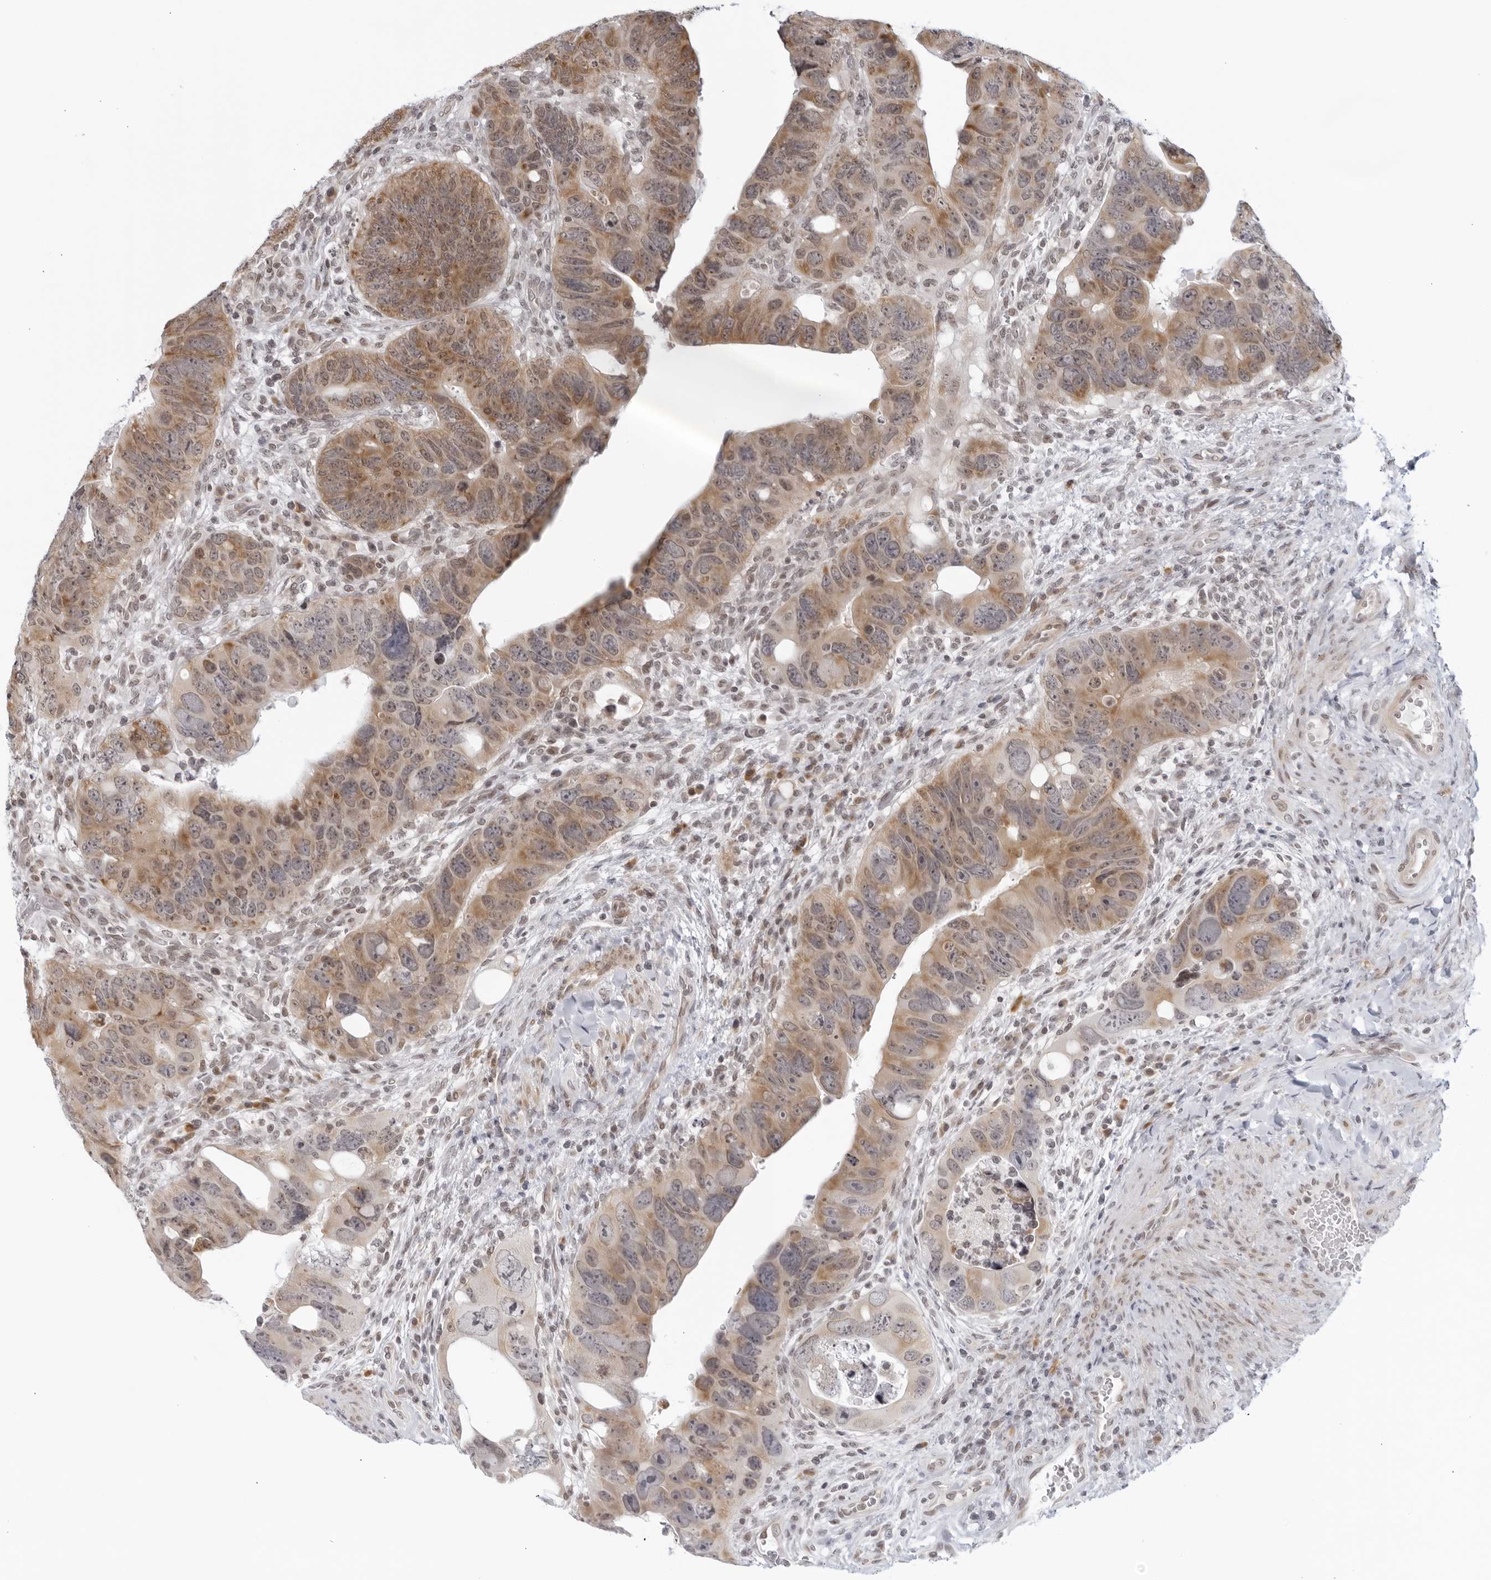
{"staining": {"intensity": "moderate", "quantity": ">75%", "location": "cytoplasmic/membranous"}, "tissue": "colorectal cancer", "cell_type": "Tumor cells", "image_type": "cancer", "snomed": [{"axis": "morphology", "description": "Adenocarcinoma, NOS"}, {"axis": "topography", "description": "Rectum"}], "caption": "Human adenocarcinoma (colorectal) stained with a protein marker shows moderate staining in tumor cells.", "gene": "RAB11FIP3", "patient": {"sex": "male", "age": 59}}